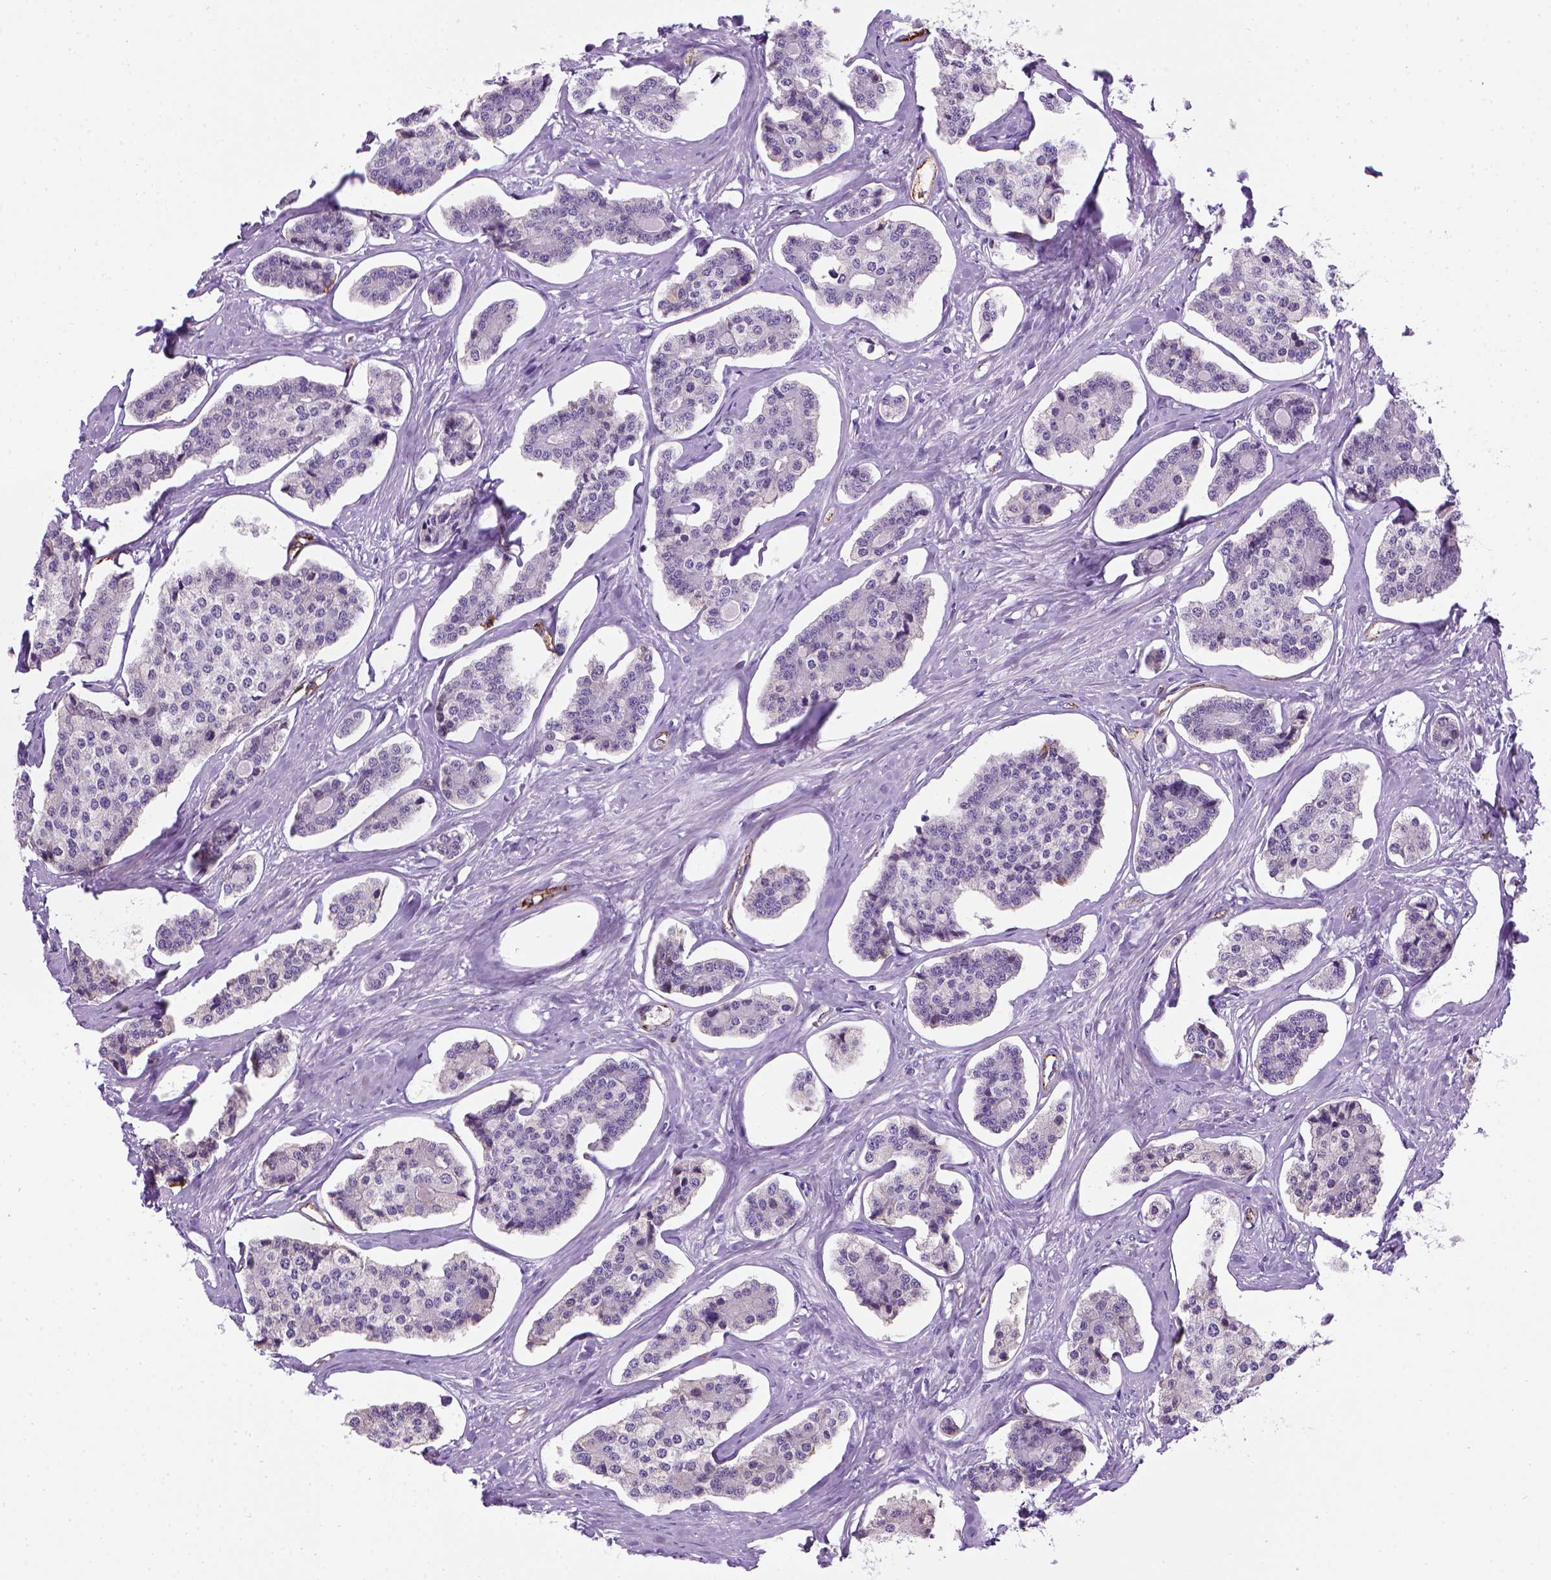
{"staining": {"intensity": "negative", "quantity": "none", "location": "none"}, "tissue": "carcinoid", "cell_type": "Tumor cells", "image_type": "cancer", "snomed": [{"axis": "morphology", "description": "Carcinoid, malignant, NOS"}, {"axis": "topography", "description": "Small intestine"}], "caption": "Immunohistochemistry (IHC) image of human carcinoid stained for a protein (brown), which demonstrates no staining in tumor cells.", "gene": "VWF", "patient": {"sex": "female", "age": 65}}